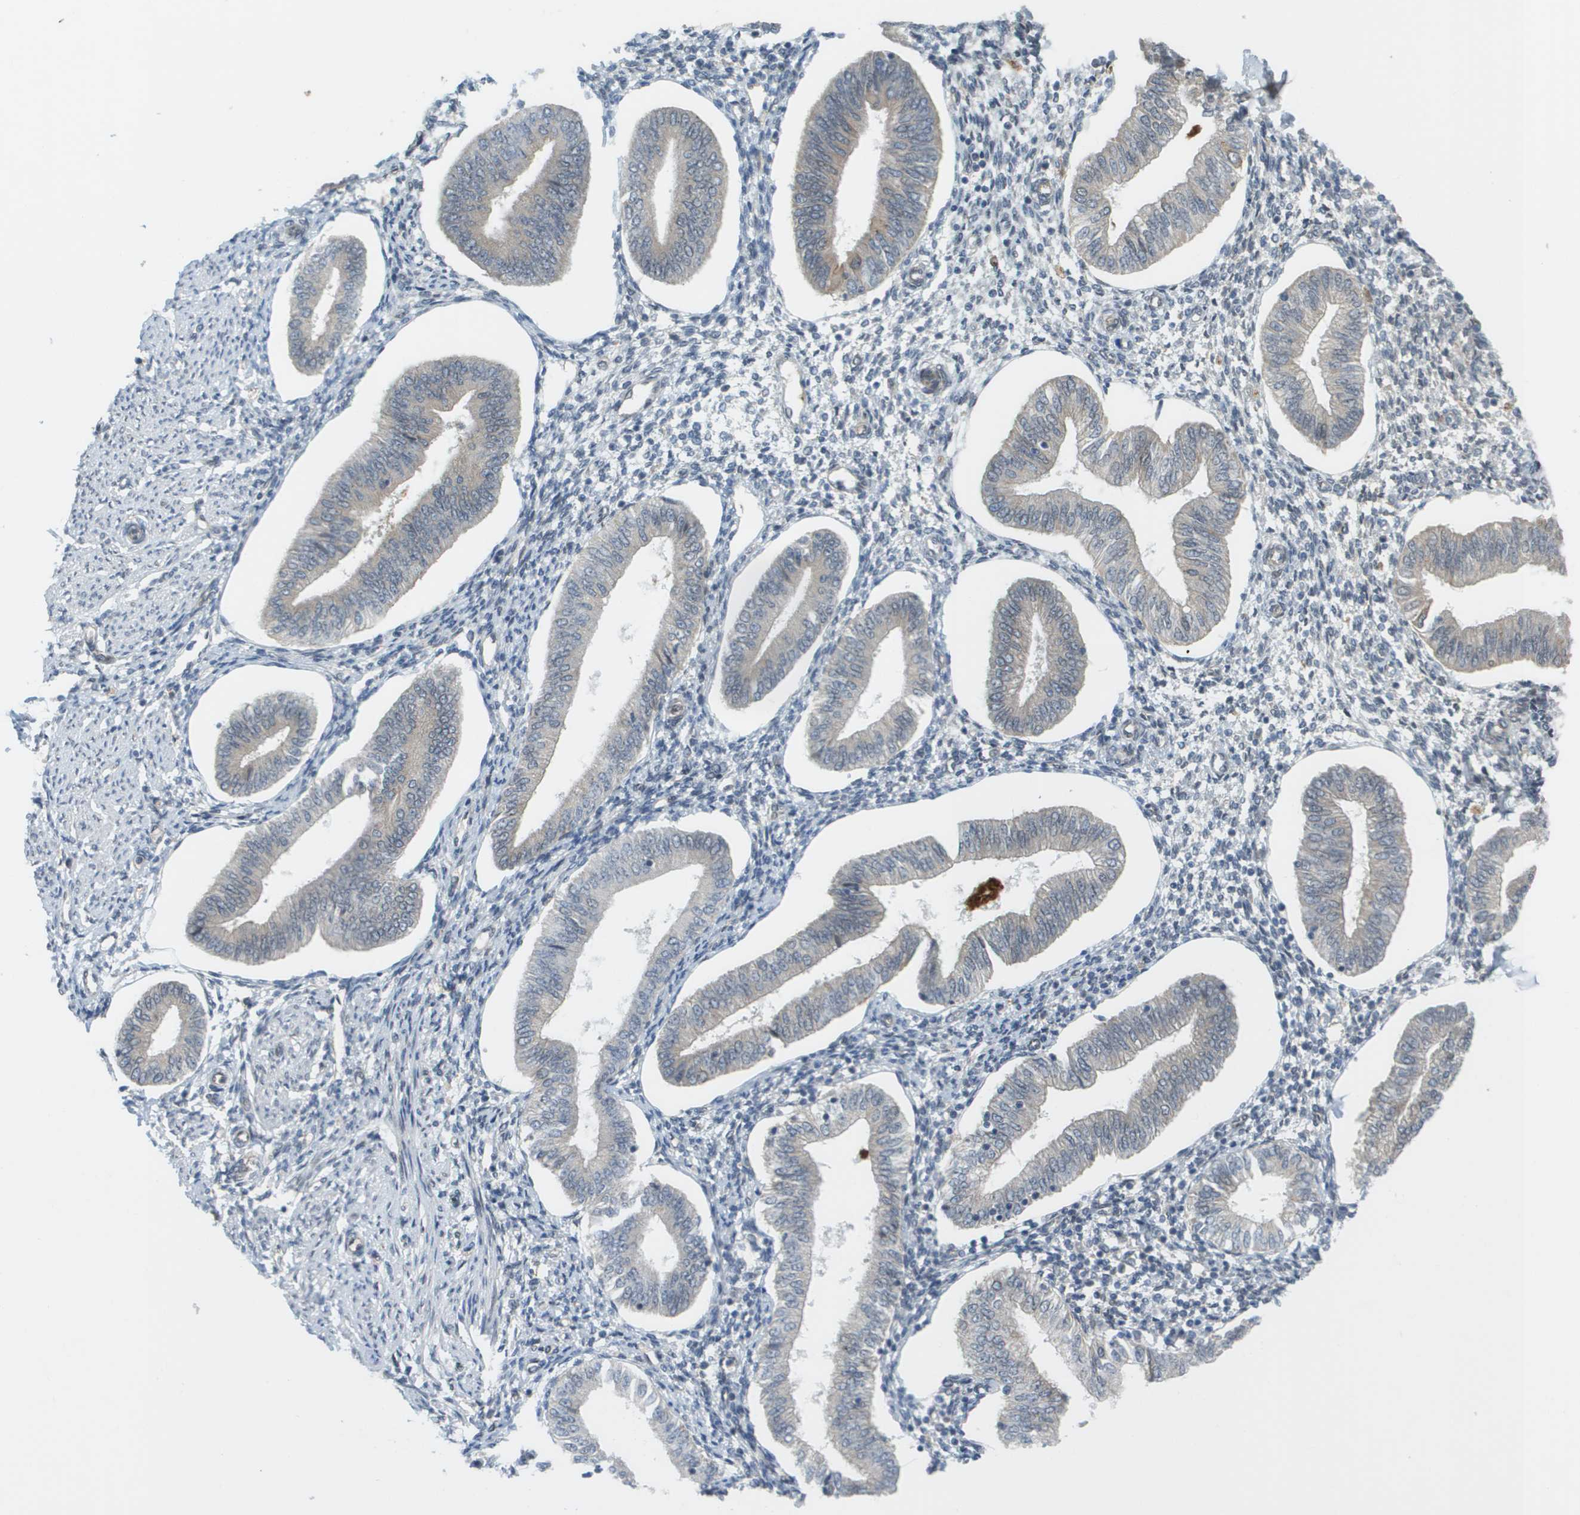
{"staining": {"intensity": "negative", "quantity": "none", "location": "none"}, "tissue": "endometrium", "cell_type": "Cells in endometrial stroma", "image_type": "normal", "snomed": [{"axis": "morphology", "description": "Normal tissue, NOS"}, {"axis": "topography", "description": "Endometrium"}], "caption": "A histopathology image of human endometrium is negative for staining in cells in endometrial stroma.", "gene": "CACNB4", "patient": {"sex": "female", "age": 50}}